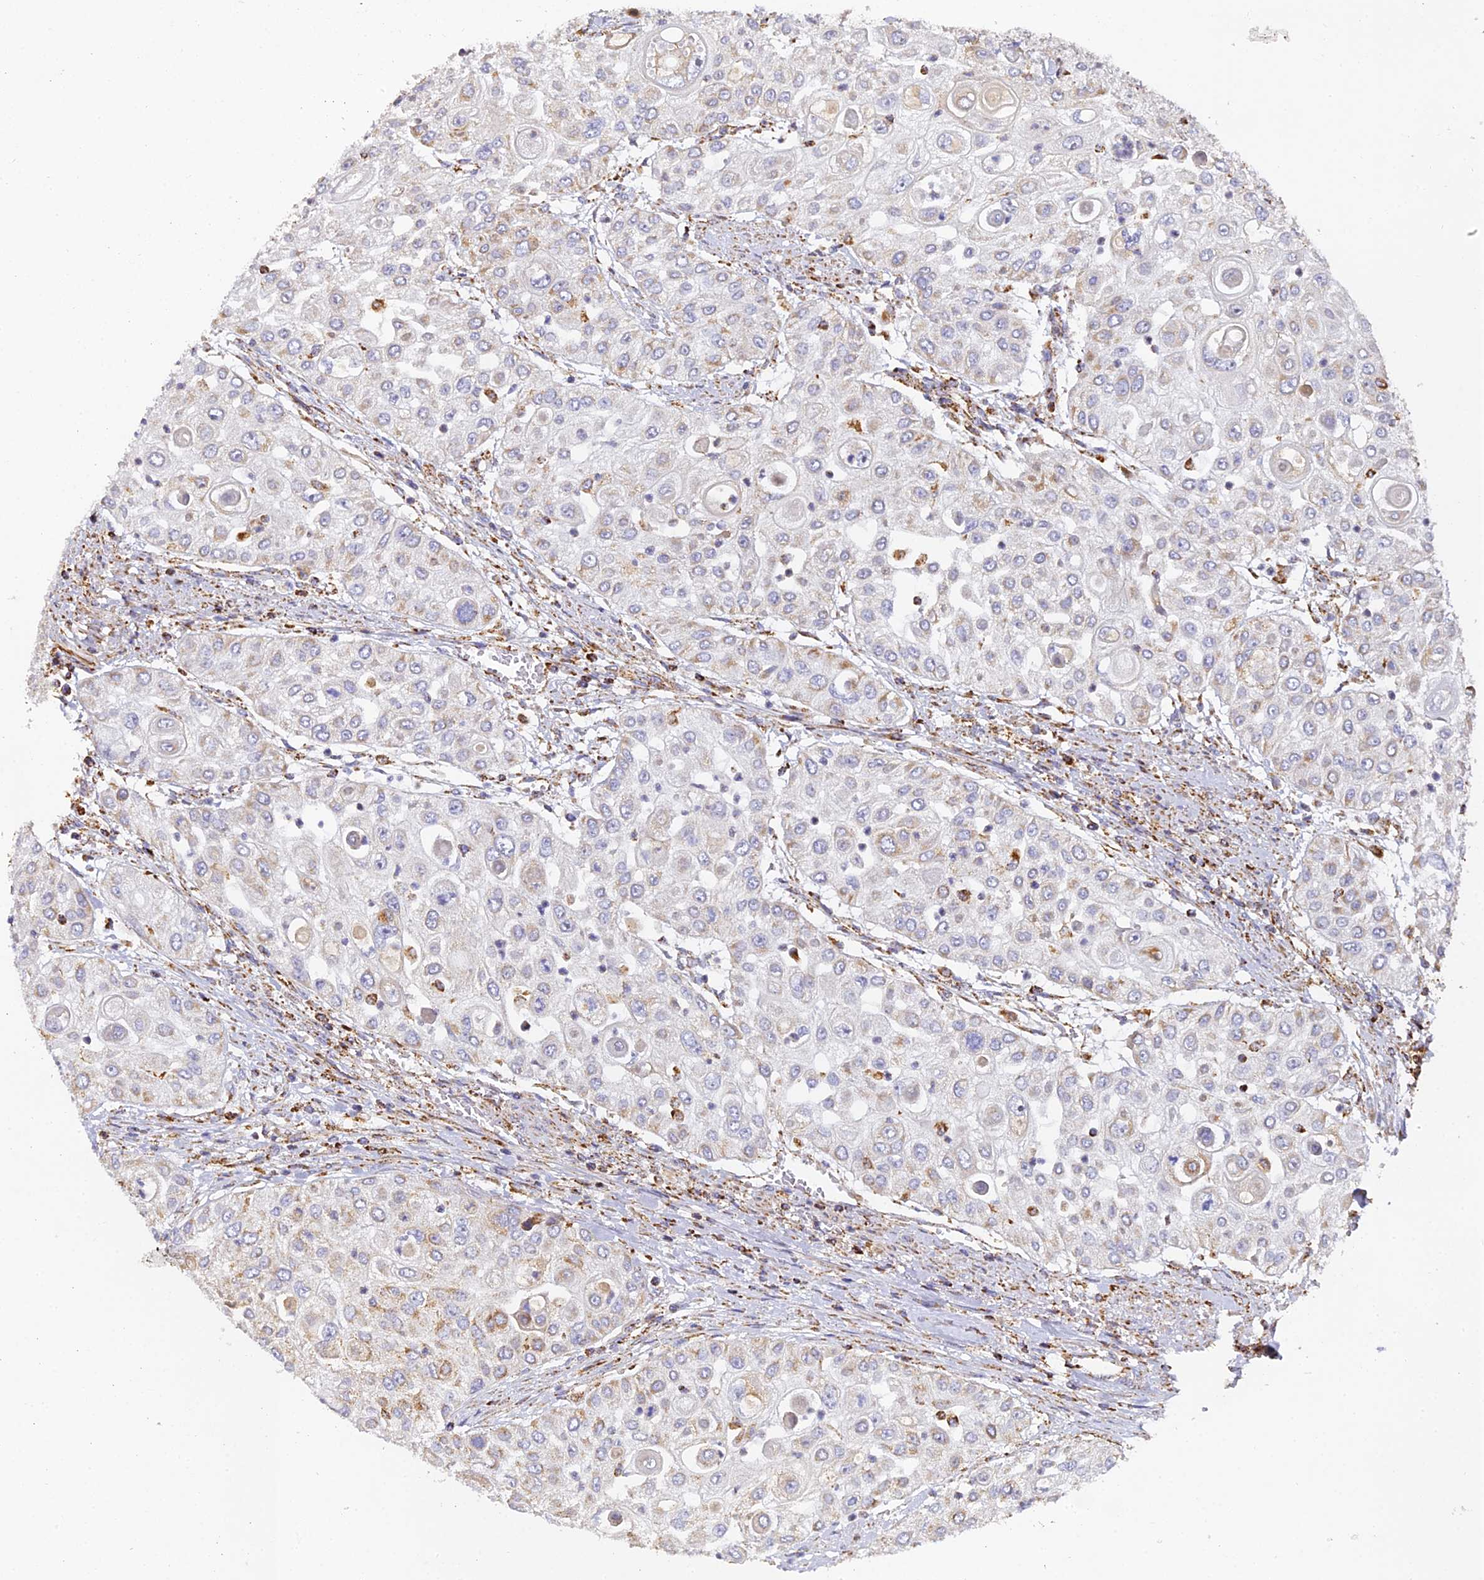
{"staining": {"intensity": "weak", "quantity": "<25%", "location": "cytoplasmic/membranous"}, "tissue": "urothelial cancer", "cell_type": "Tumor cells", "image_type": "cancer", "snomed": [{"axis": "morphology", "description": "Urothelial carcinoma, High grade"}, {"axis": "topography", "description": "Urinary bladder"}], "caption": "Tumor cells show no significant protein positivity in urothelial cancer.", "gene": "DONSON", "patient": {"sex": "female", "age": 79}}